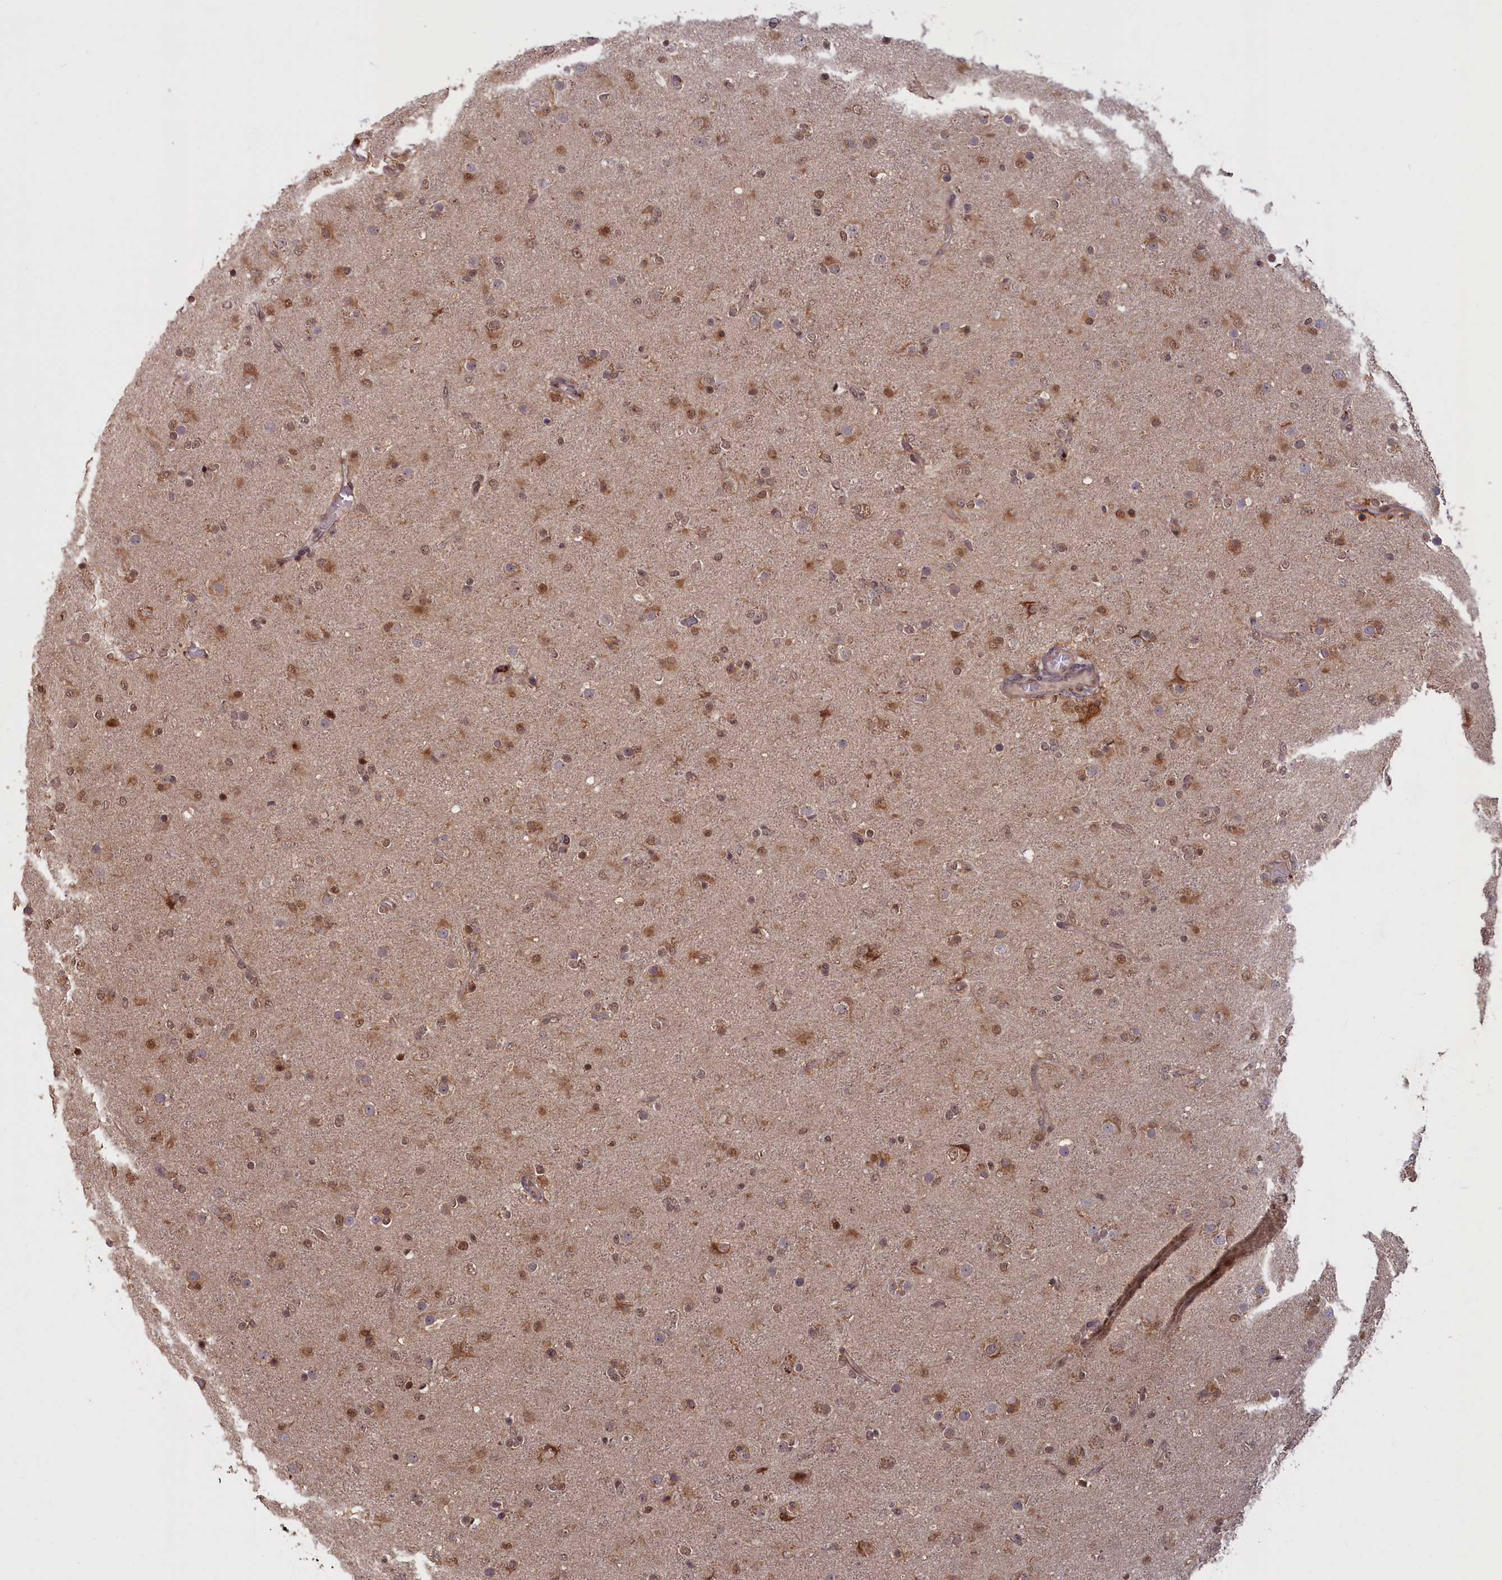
{"staining": {"intensity": "moderate", "quantity": ">75%", "location": "cytoplasmic/membranous,nuclear"}, "tissue": "glioma", "cell_type": "Tumor cells", "image_type": "cancer", "snomed": [{"axis": "morphology", "description": "Glioma, malignant, Low grade"}, {"axis": "topography", "description": "Brain"}], "caption": "Tumor cells exhibit moderate cytoplasmic/membranous and nuclear staining in approximately >75% of cells in low-grade glioma (malignant). Immunohistochemistry stains the protein in brown and the nuclei are stained blue.", "gene": "HIF3A", "patient": {"sex": "male", "age": 65}}